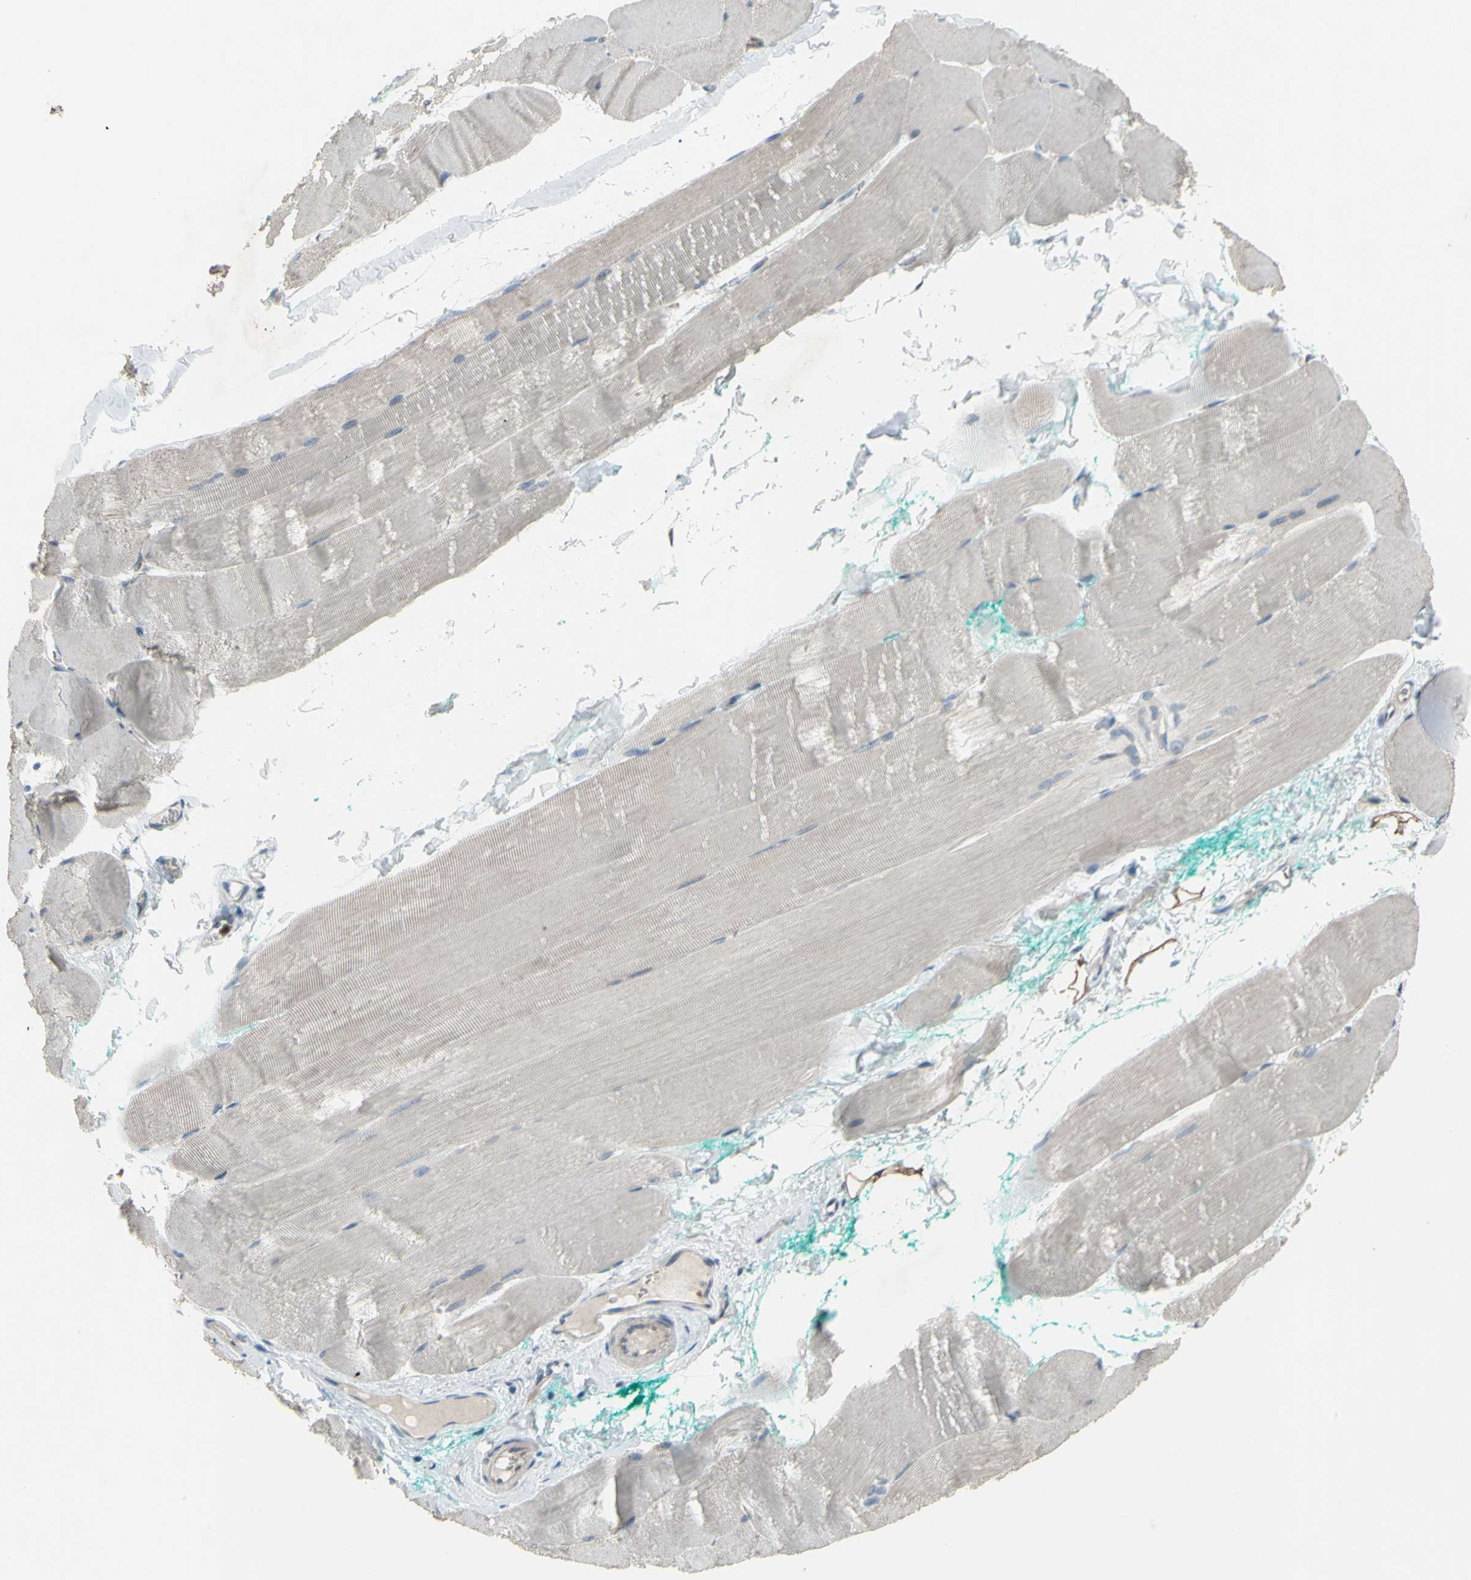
{"staining": {"intensity": "weak", "quantity": ">75%", "location": "cytoplasmic/membranous"}, "tissue": "skeletal muscle", "cell_type": "Myocytes", "image_type": "normal", "snomed": [{"axis": "morphology", "description": "Normal tissue, NOS"}, {"axis": "morphology", "description": "Squamous cell carcinoma, NOS"}, {"axis": "topography", "description": "Skeletal muscle"}], "caption": "This image displays benign skeletal muscle stained with immunohistochemistry to label a protein in brown. The cytoplasmic/membranous of myocytes show weak positivity for the protein. Nuclei are counter-stained blue.", "gene": "GRAMD2B", "patient": {"sex": "male", "age": 51}}